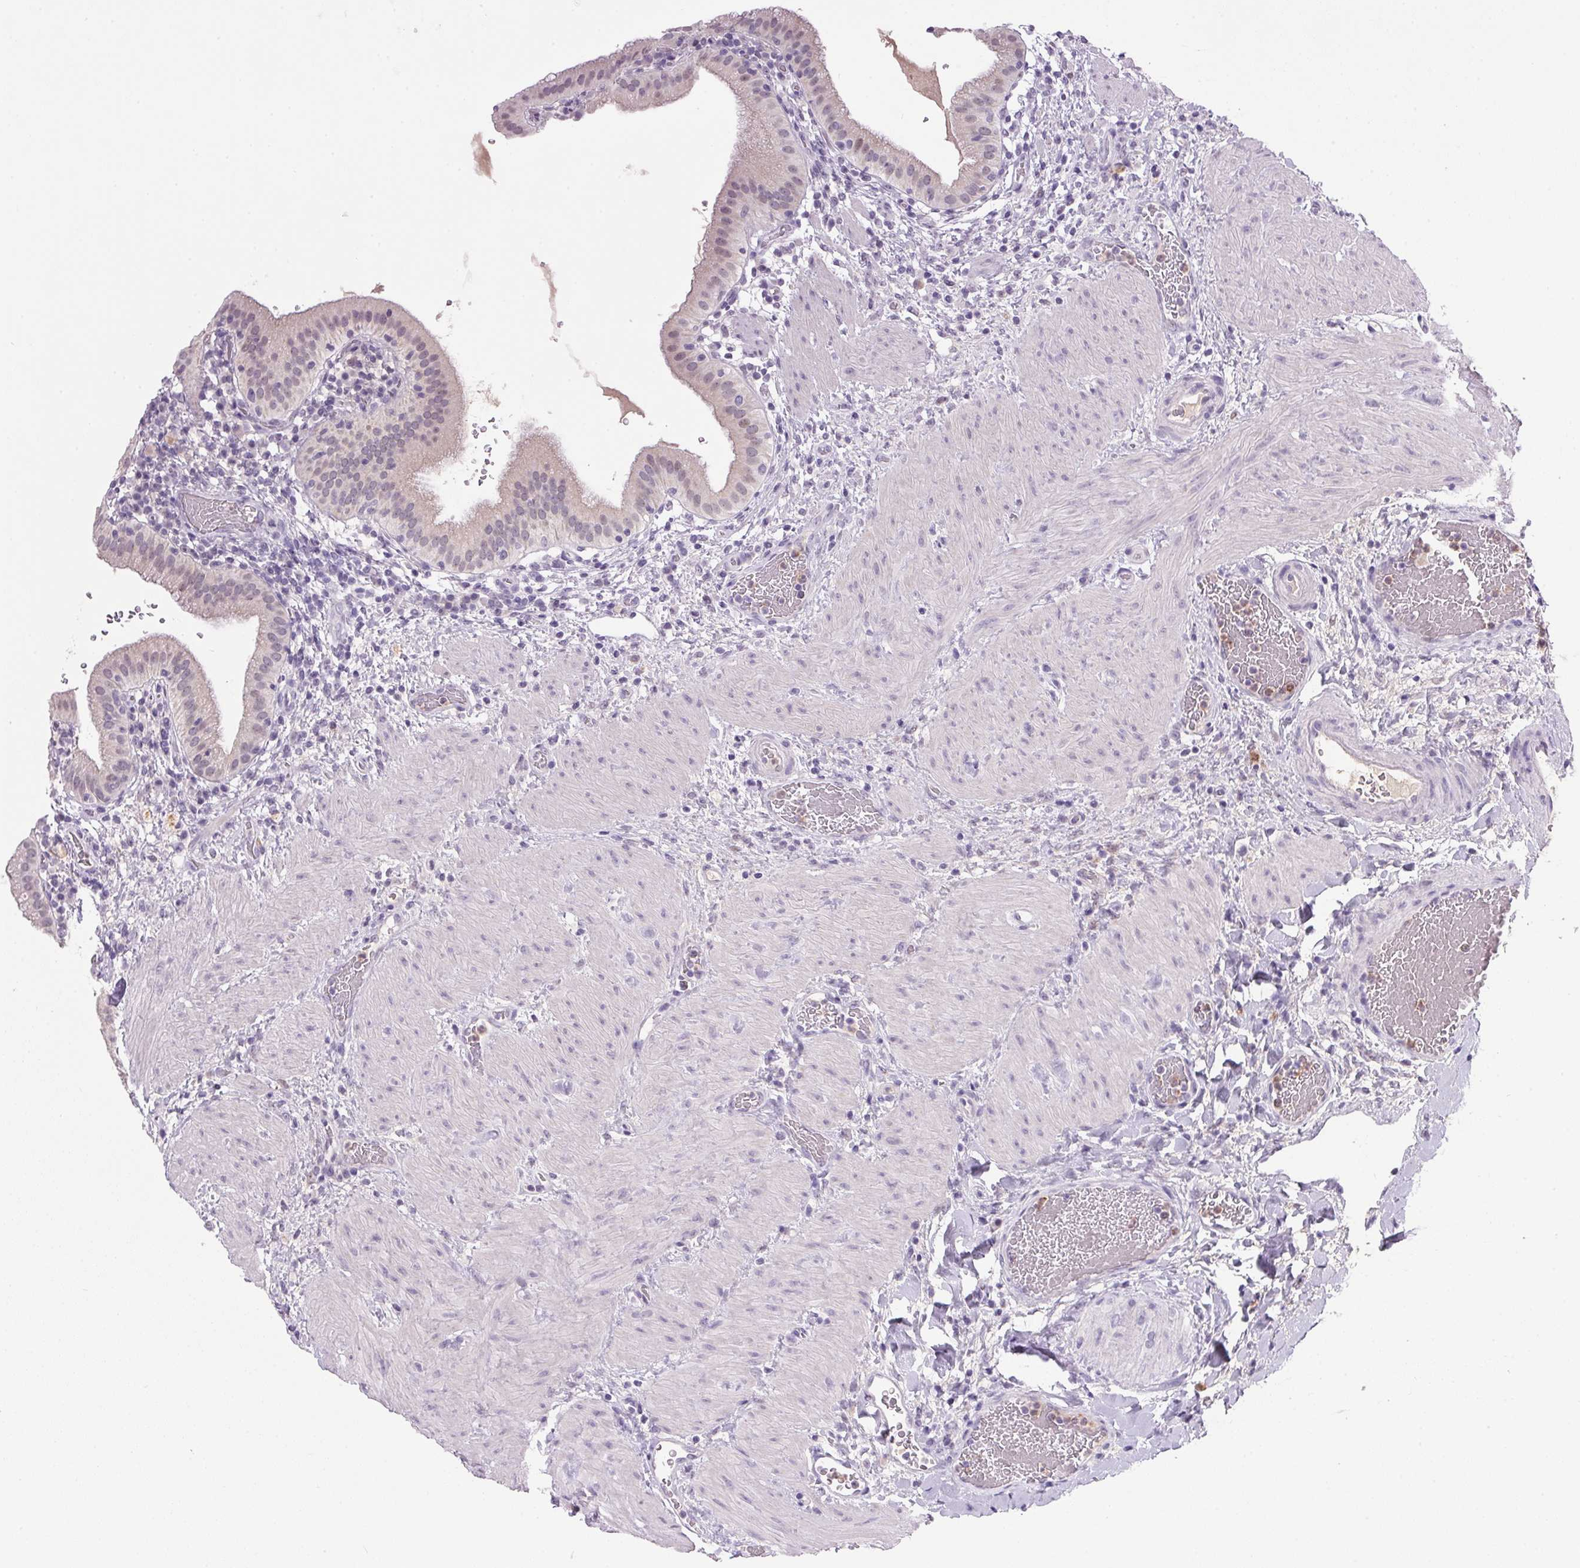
{"staining": {"intensity": "negative", "quantity": "none", "location": "none"}, "tissue": "gallbladder", "cell_type": "Glandular cells", "image_type": "normal", "snomed": [{"axis": "morphology", "description": "Normal tissue, NOS"}, {"axis": "topography", "description": "Gallbladder"}], "caption": "Glandular cells show no significant expression in benign gallbladder. (DAB immunohistochemistry, high magnification).", "gene": "TRDN", "patient": {"sex": "male", "age": 26}}